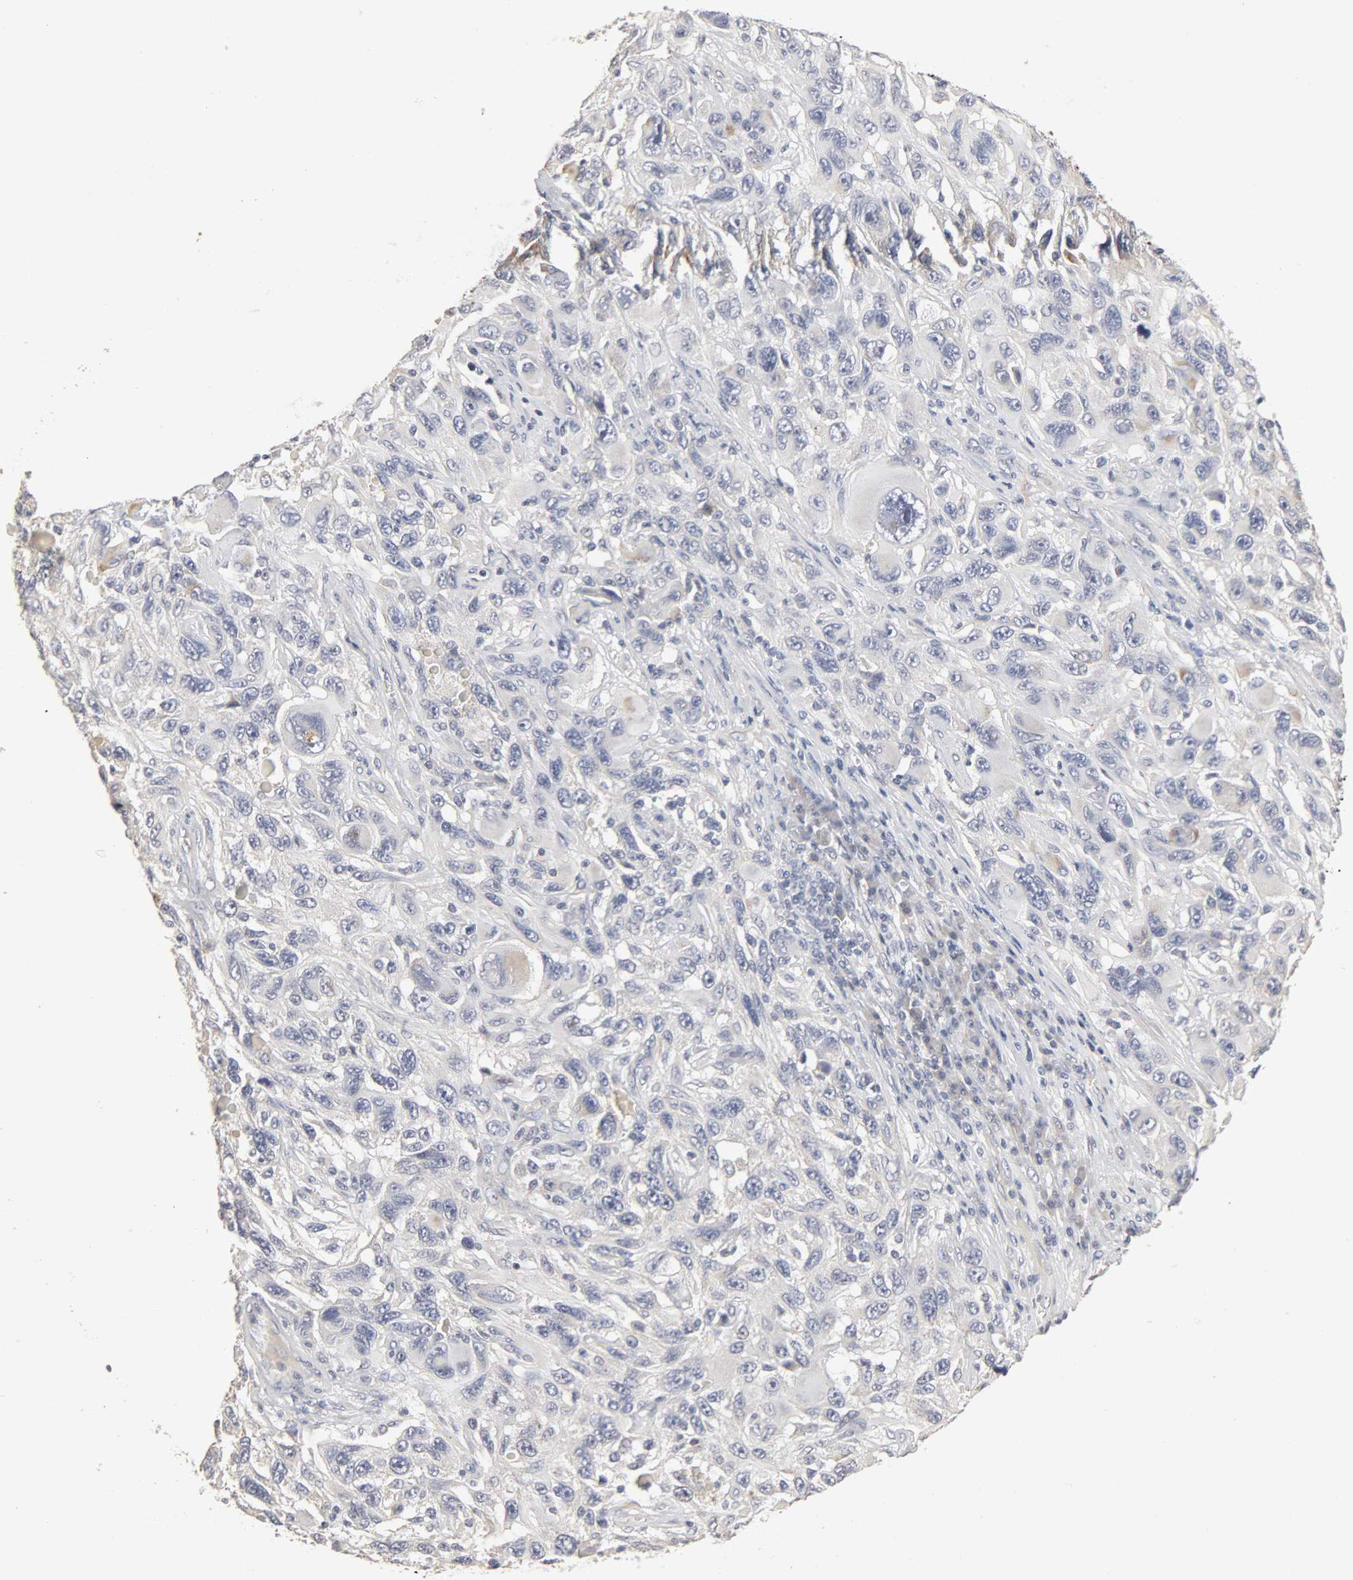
{"staining": {"intensity": "negative", "quantity": "none", "location": "none"}, "tissue": "melanoma", "cell_type": "Tumor cells", "image_type": "cancer", "snomed": [{"axis": "morphology", "description": "Malignant melanoma, NOS"}, {"axis": "topography", "description": "Skin"}], "caption": "Immunohistochemistry (IHC) histopathology image of human malignant melanoma stained for a protein (brown), which shows no staining in tumor cells.", "gene": "SLC10A2", "patient": {"sex": "male", "age": 53}}